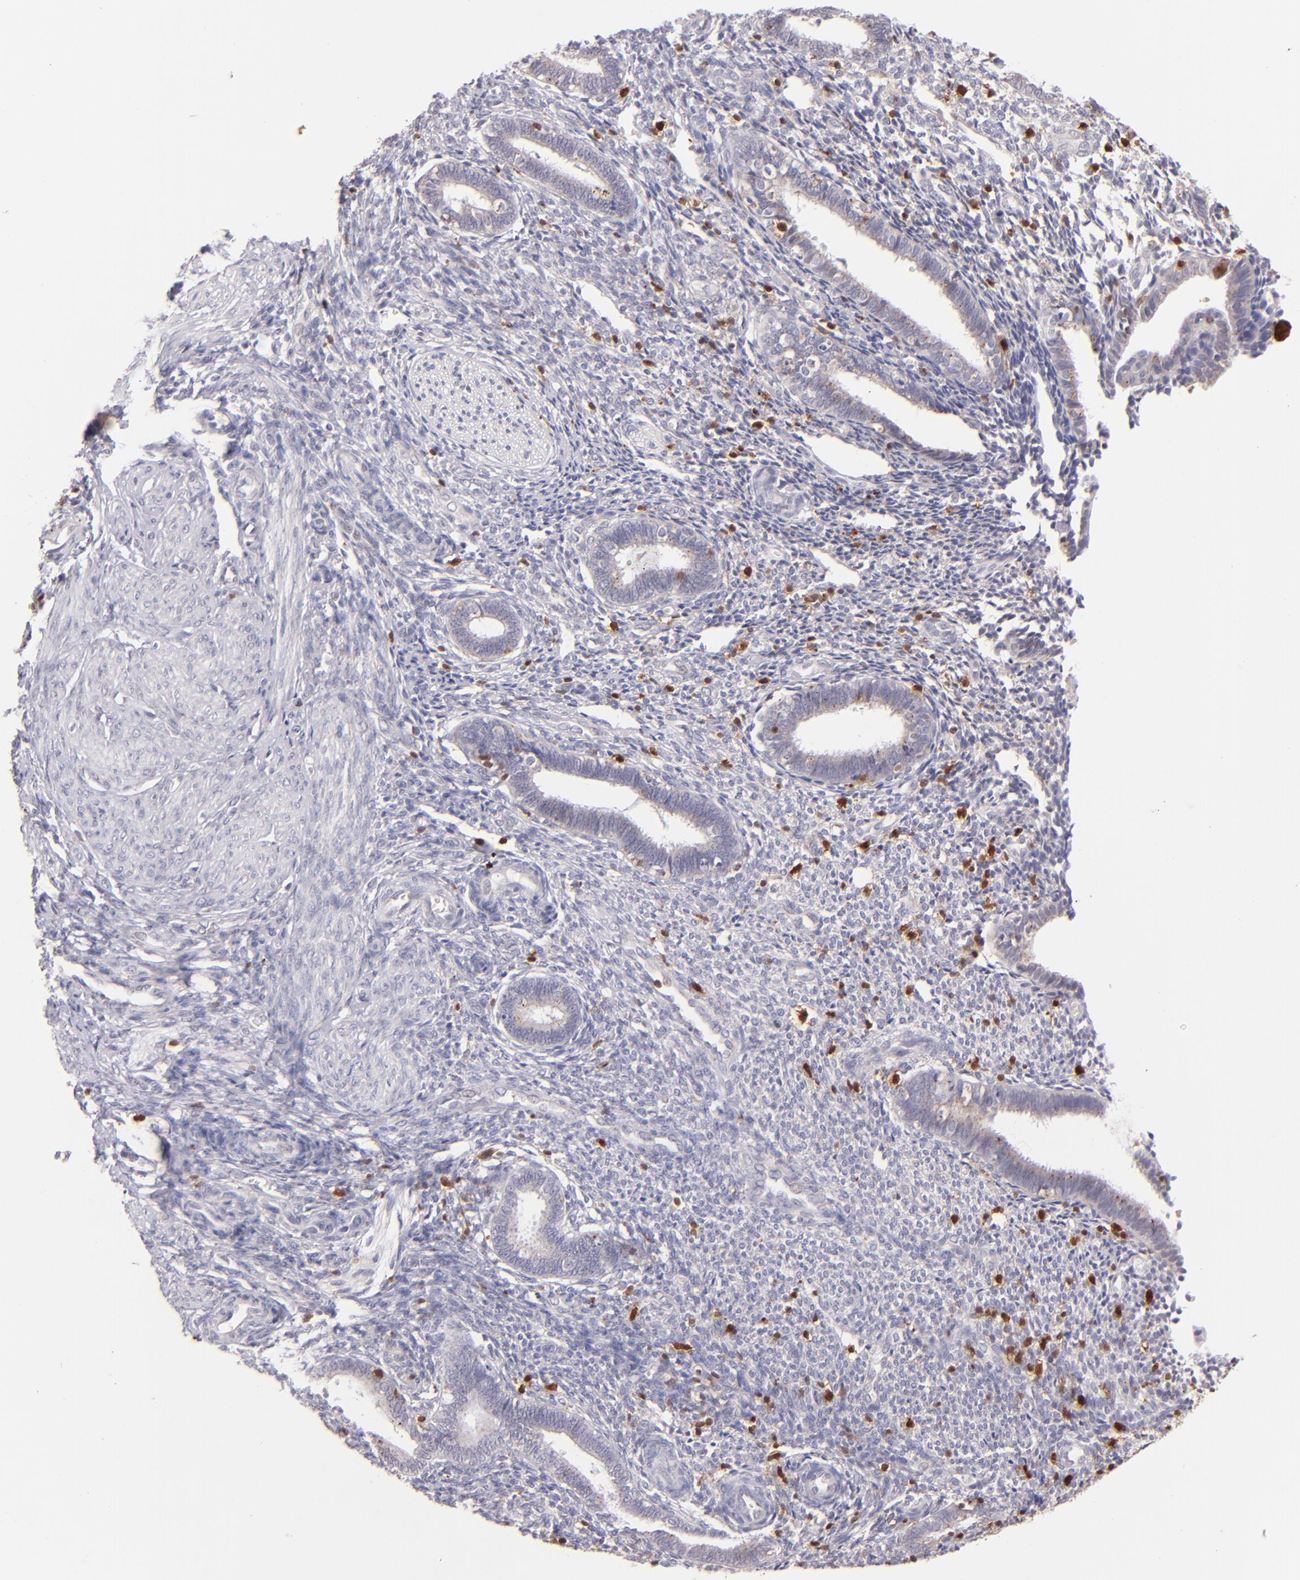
{"staining": {"intensity": "negative", "quantity": "none", "location": "none"}, "tissue": "endometrium", "cell_type": "Cells in endometrial stroma", "image_type": "normal", "snomed": [{"axis": "morphology", "description": "Normal tissue, NOS"}, {"axis": "topography", "description": "Endometrium"}], "caption": "Human endometrium stained for a protein using immunohistochemistry (IHC) exhibits no expression in cells in endometrial stroma.", "gene": "ZAP70", "patient": {"sex": "female", "age": 27}}